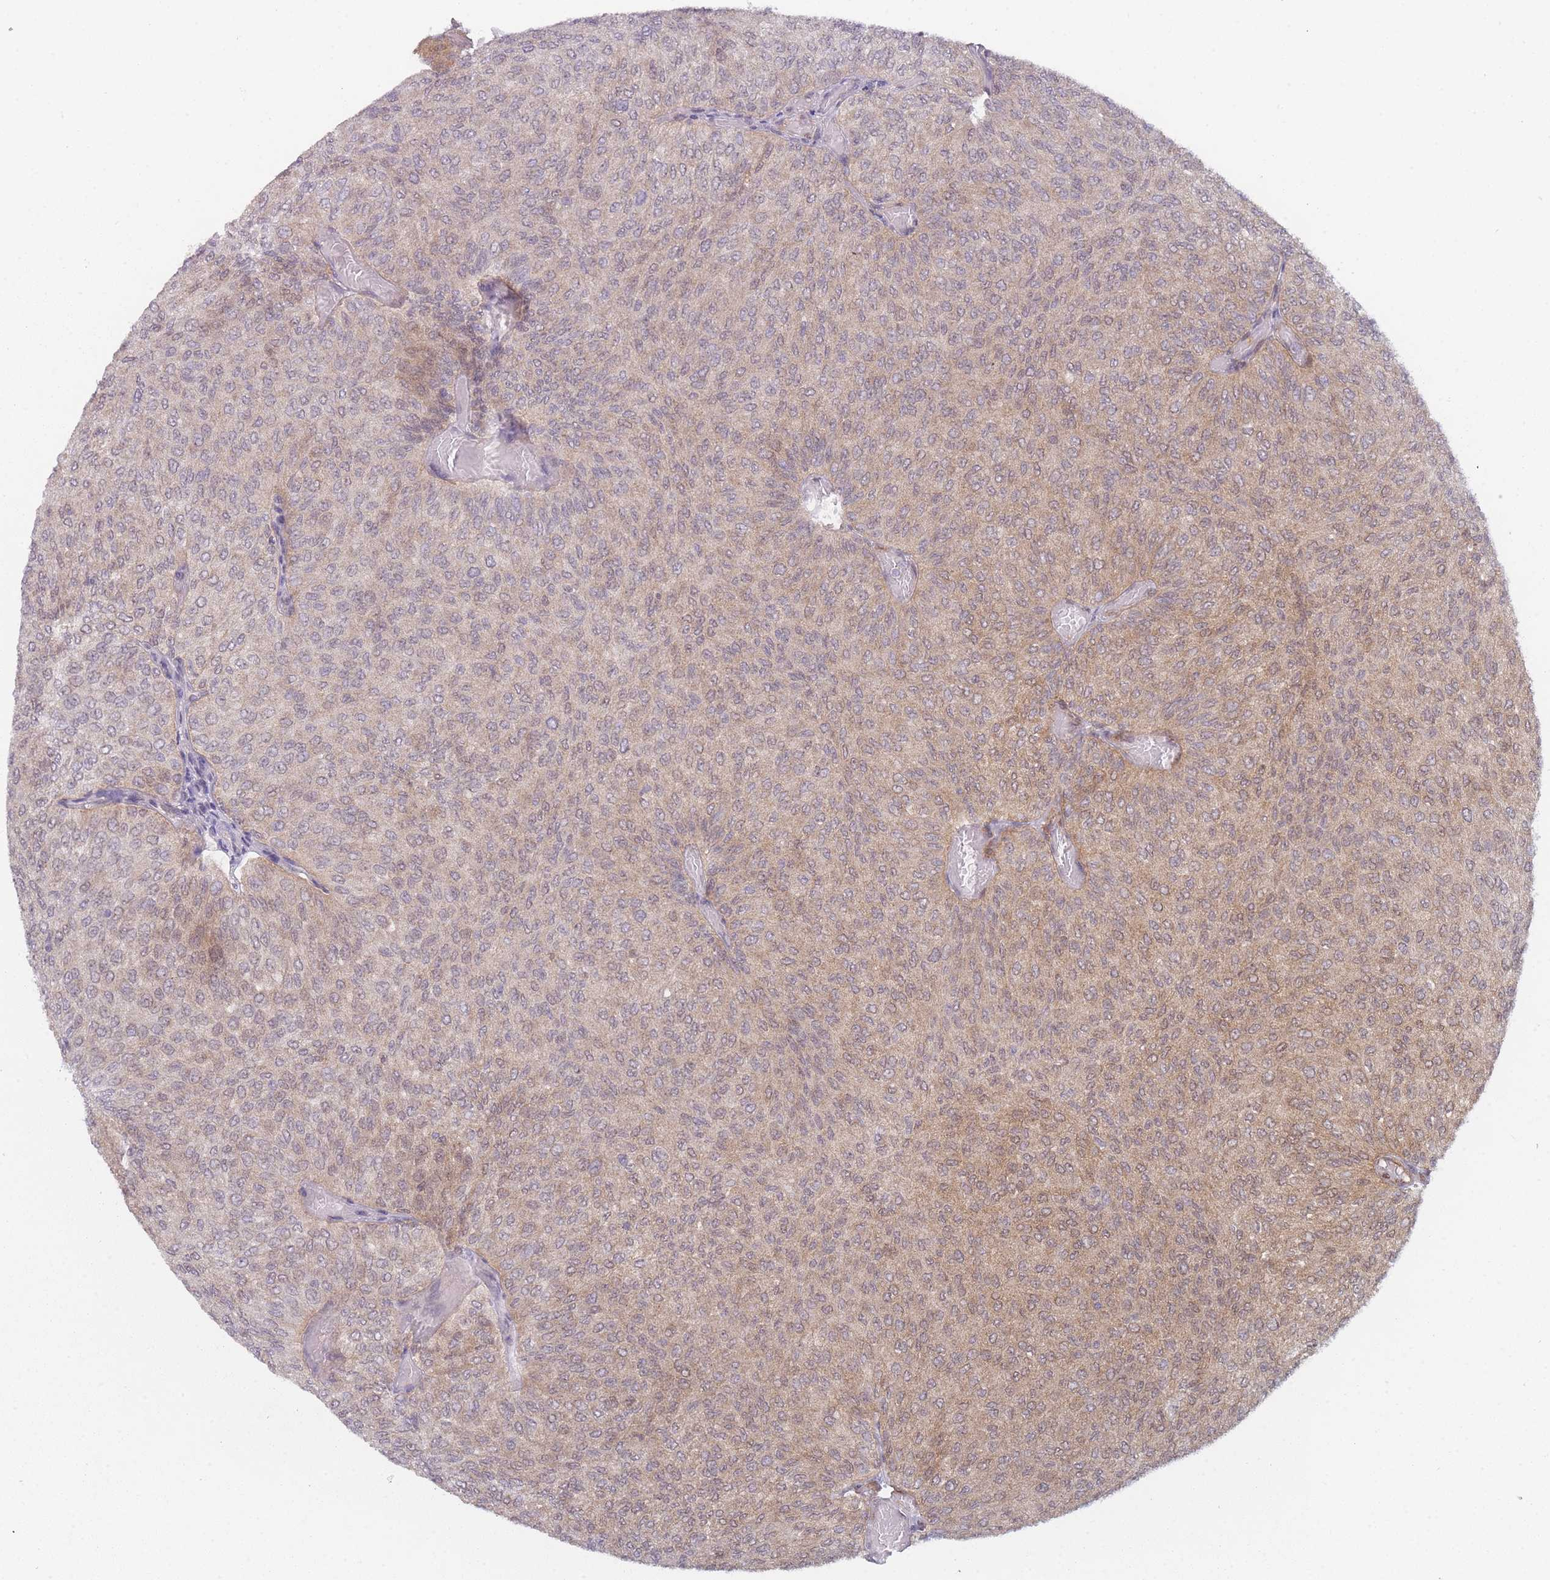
{"staining": {"intensity": "strong", "quantity": "25%-75%", "location": "cytoplasmic/membranous"}, "tissue": "urothelial cancer", "cell_type": "Tumor cells", "image_type": "cancer", "snomed": [{"axis": "morphology", "description": "Urothelial carcinoma, Low grade"}, {"axis": "topography", "description": "Urinary bladder"}], "caption": "Brown immunohistochemical staining in urothelial cancer exhibits strong cytoplasmic/membranous positivity in about 25%-75% of tumor cells.", "gene": "MRI1", "patient": {"sex": "male", "age": 78}}